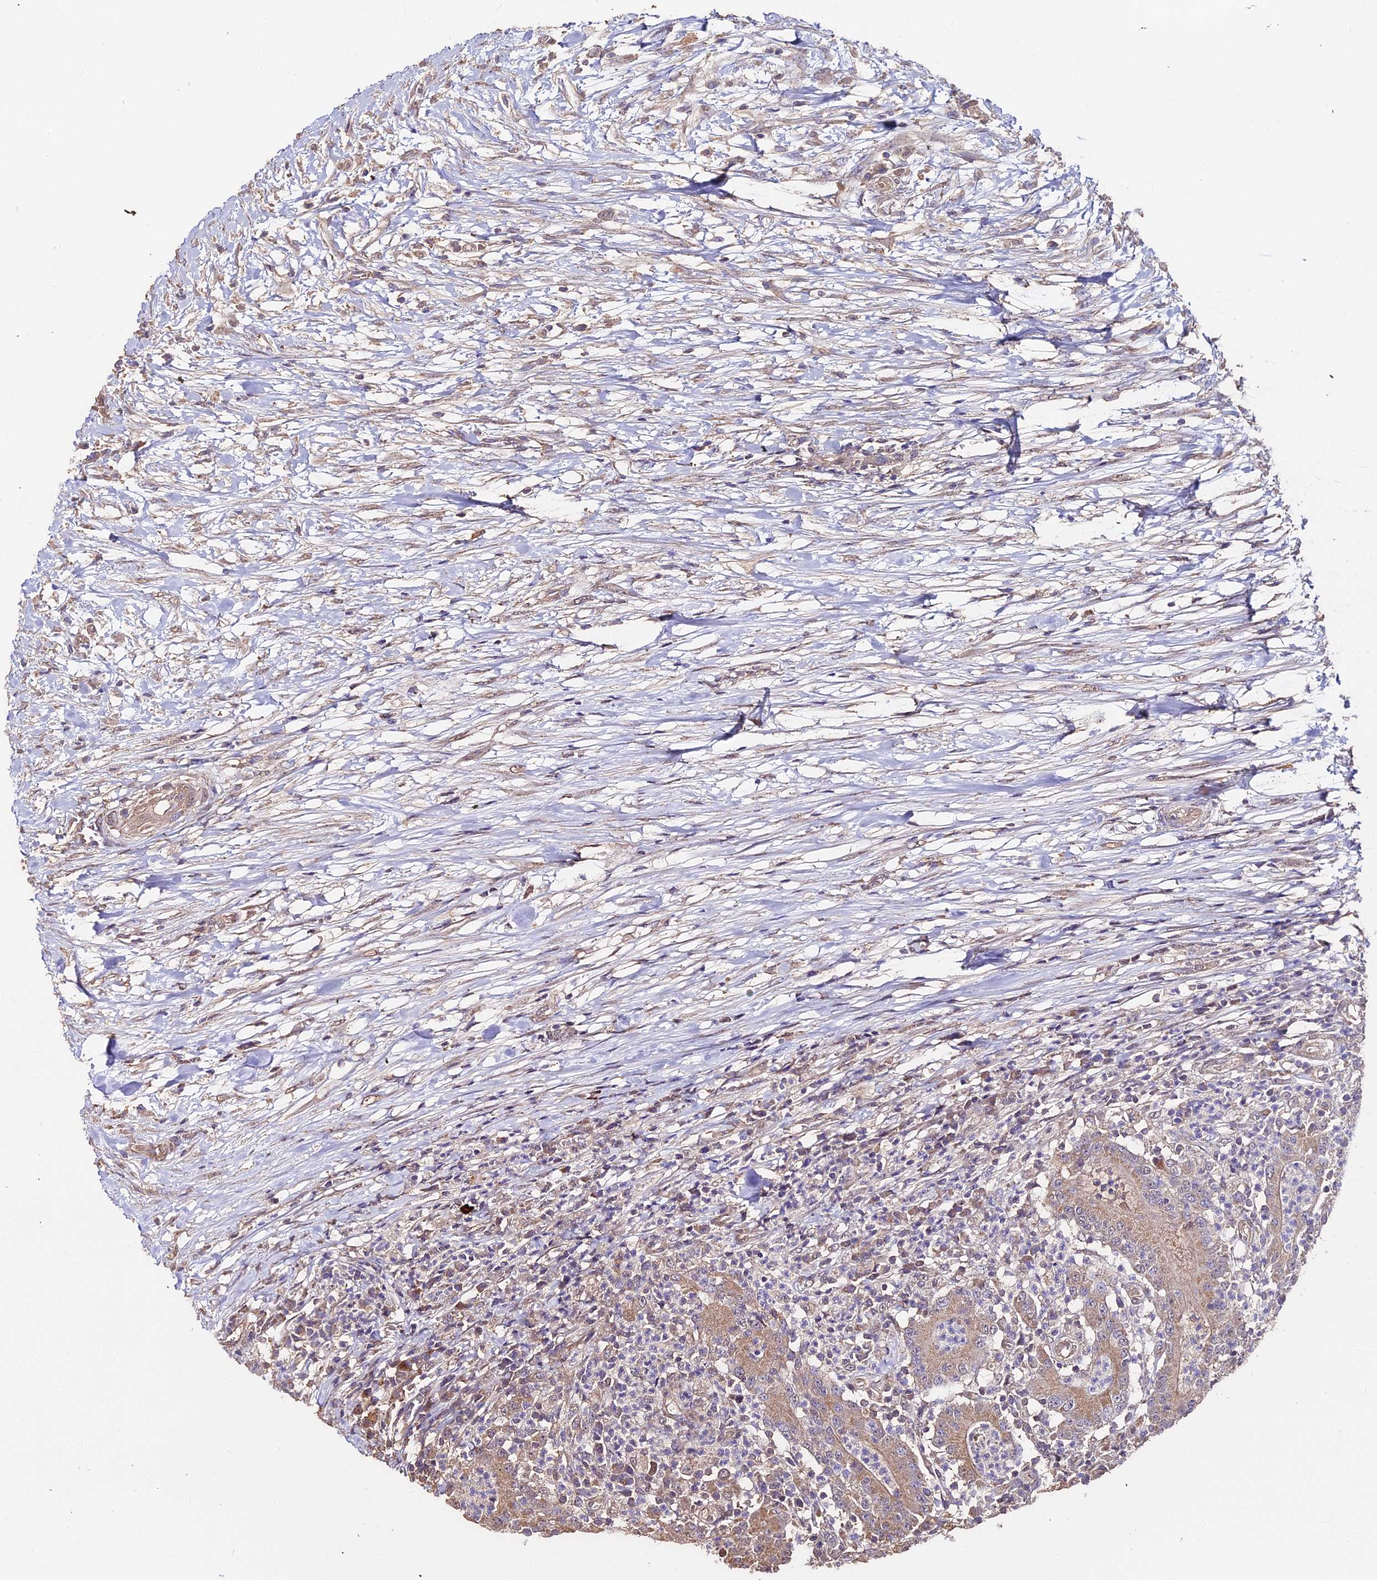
{"staining": {"intensity": "weak", "quantity": ">75%", "location": "cytoplasmic/membranous"}, "tissue": "colorectal cancer", "cell_type": "Tumor cells", "image_type": "cancer", "snomed": [{"axis": "morphology", "description": "Adenocarcinoma, NOS"}, {"axis": "topography", "description": "Colon"}], "caption": "Brown immunohistochemical staining in human colorectal cancer (adenocarcinoma) demonstrates weak cytoplasmic/membranous staining in approximately >75% of tumor cells.", "gene": "METTL13", "patient": {"sex": "male", "age": 83}}